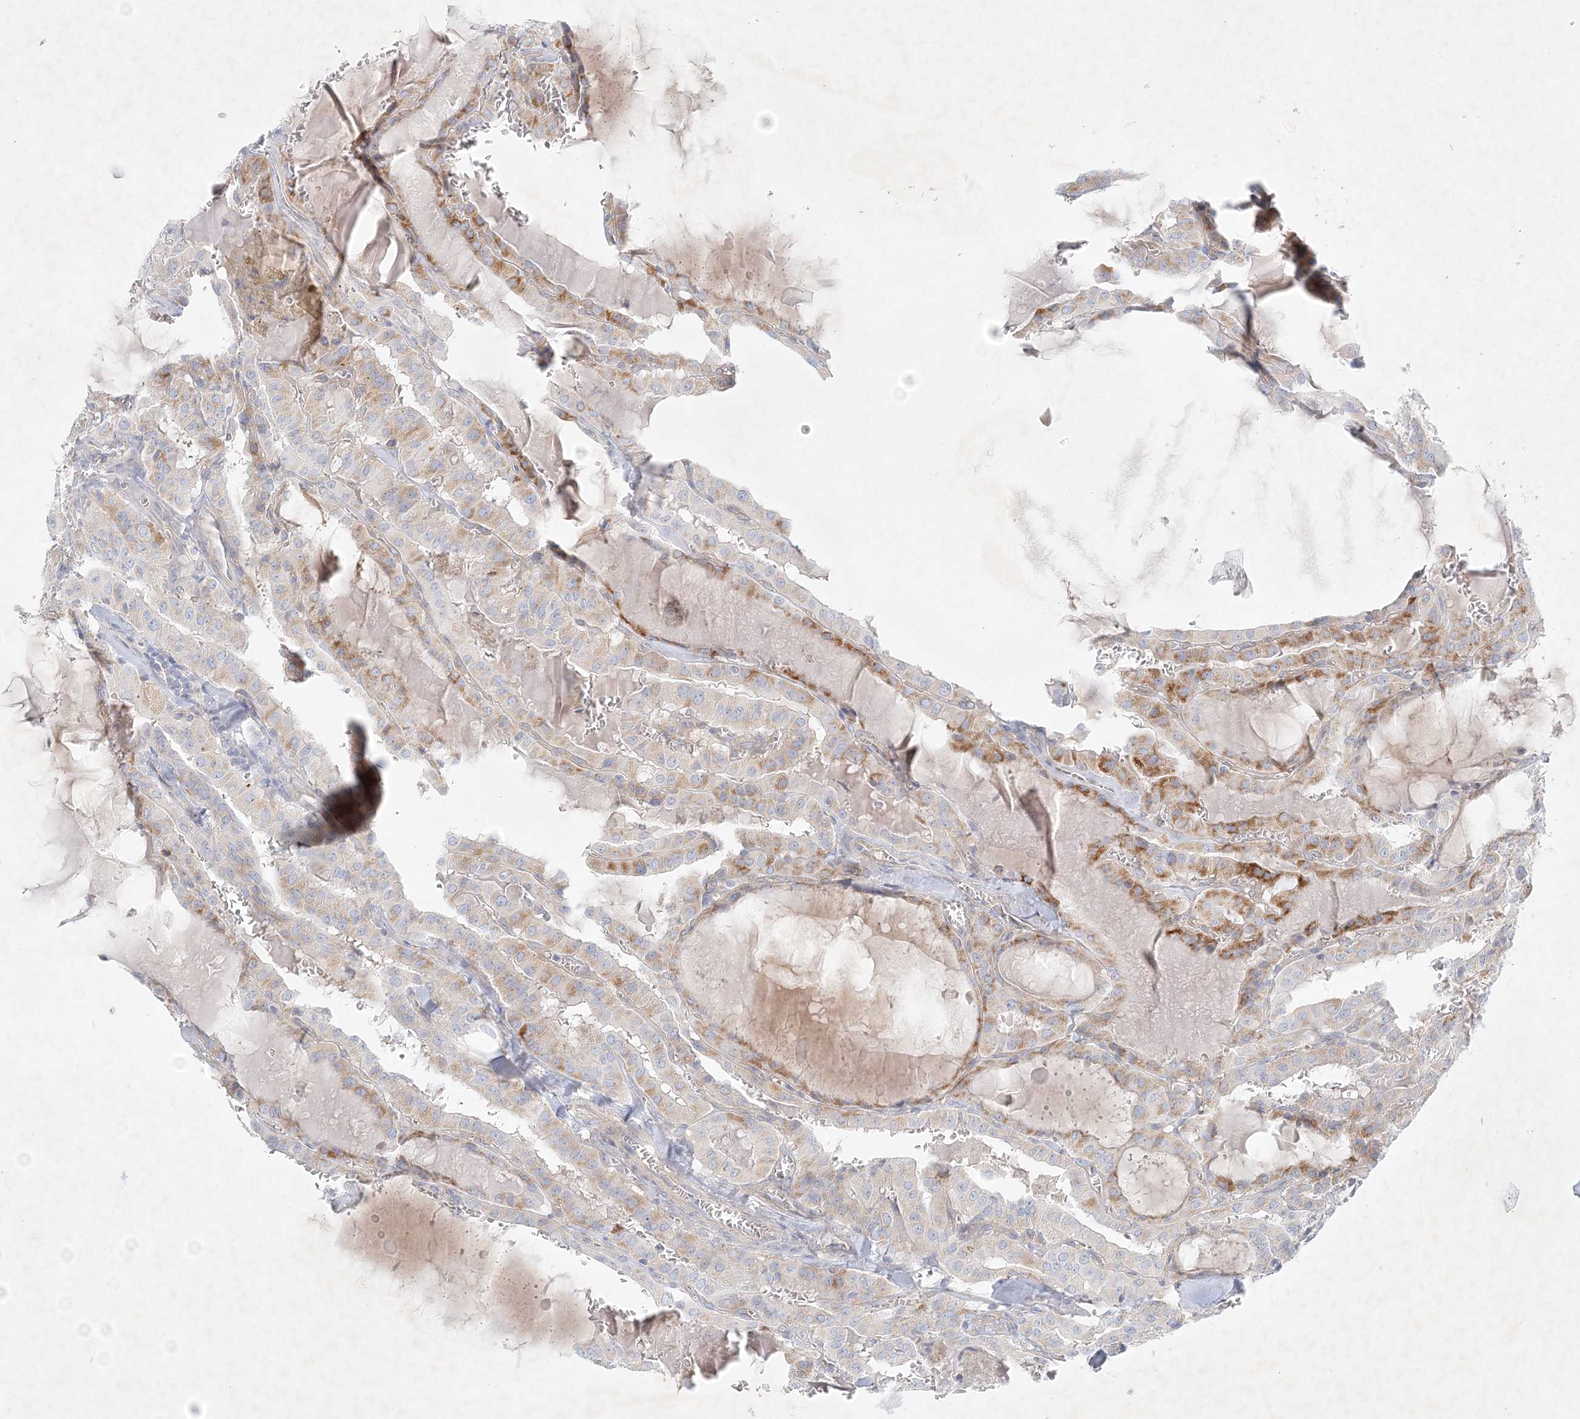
{"staining": {"intensity": "moderate", "quantity": "25%-75%", "location": "cytoplasmic/membranous"}, "tissue": "thyroid cancer", "cell_type": "Tumor cells", "image_type": "cancer", "snomed": [{"axis": "morphology", "description": "Papillary adenocarcinoma, NOS"}, {"axis": "topography", "description": "Thyroid gland"}], "caption": "There is medium levels of moderate cytoplasmic/membranous positivity in tumor cells of thyroid cancer (papillary adenocarcinoma), as demonstrated by immunohistochemical staining (brown color).", "gene": "STK11IP", "patient": {"sex": "male", "age": 52}}